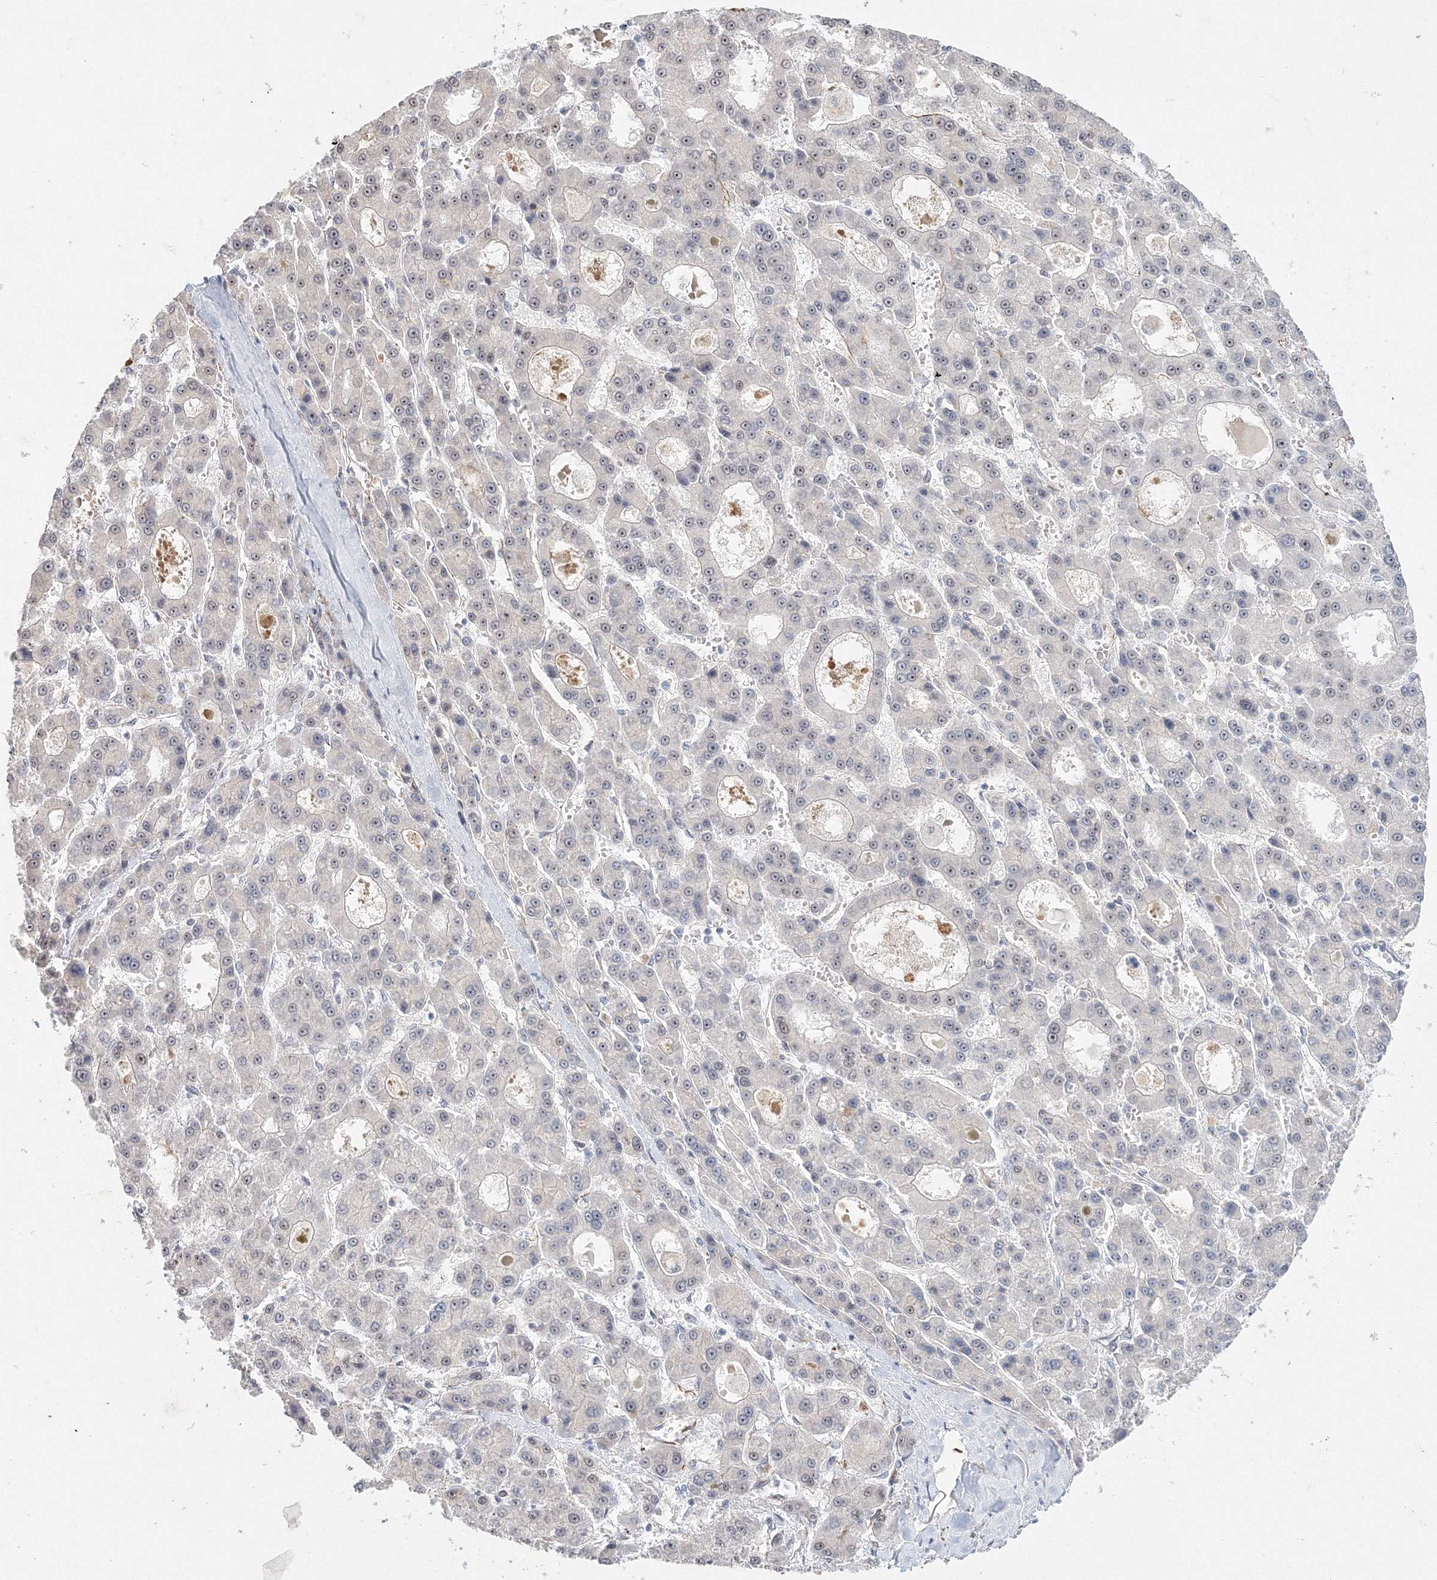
{"staining": {"intensity": "negative", "quantity": "none", "location": "none"}, "tissue": "liver cancer", "cell_type": "Tumor cells", "image_type": "cancer", "snomed": [{"axis": "morphology", "description": "Carcinoma, Hepatocellular, NOS"}, {"axis": "topography", "description": "Liver"}], "caption": "Immunohistochemistry of liver cancer (hepatocellular carcinoma) displays no expression in tumor cells.", "gene": "SIRT7", "patient": {"sex": "male", "age": 70}}